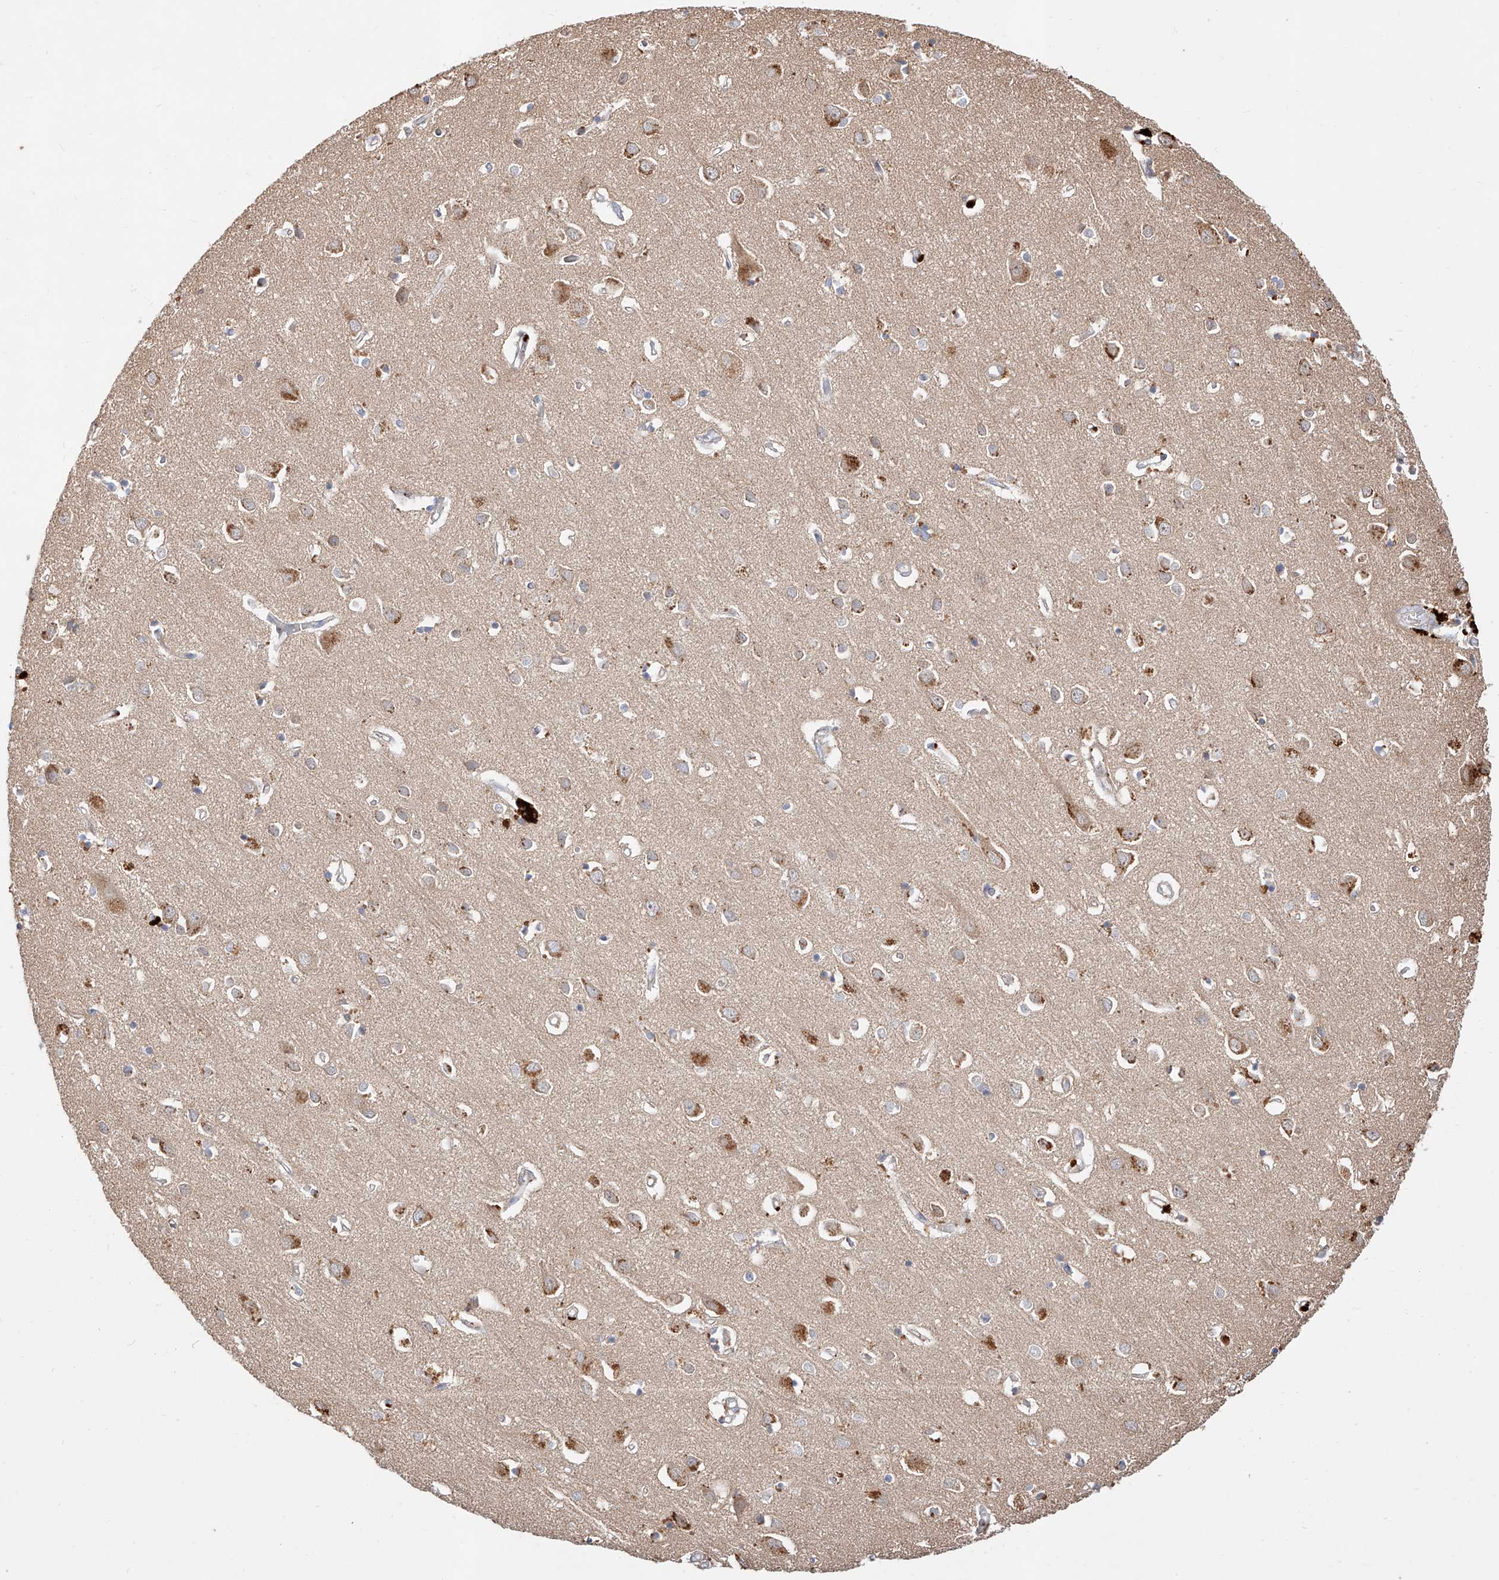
{"staining": {"intensity": "weak", "quantity": "25%-75%", "location": "cytoplasmic/membranous"}, "tissue": "cerebral cortex", "cell_type": "Endothelial cells", "image_type": "normal", "snomed": [{"axis": "morphology", "description": "Normal tissue, NOS"}, {"axis": "topography", "description": "Cerebral cortex"}], "caption": "Endothelial cells demonstrate weak cytoplasmic/membranous staining in approximately 25%-75% of cells in normal cerebral cortex. (DAB (3,3'-diaminobenzidine) IHC, brown staining for protein, blue staining for nuclei).", "gene": "DIRAS3", "patient": {"sex": "female", "age": 64}}